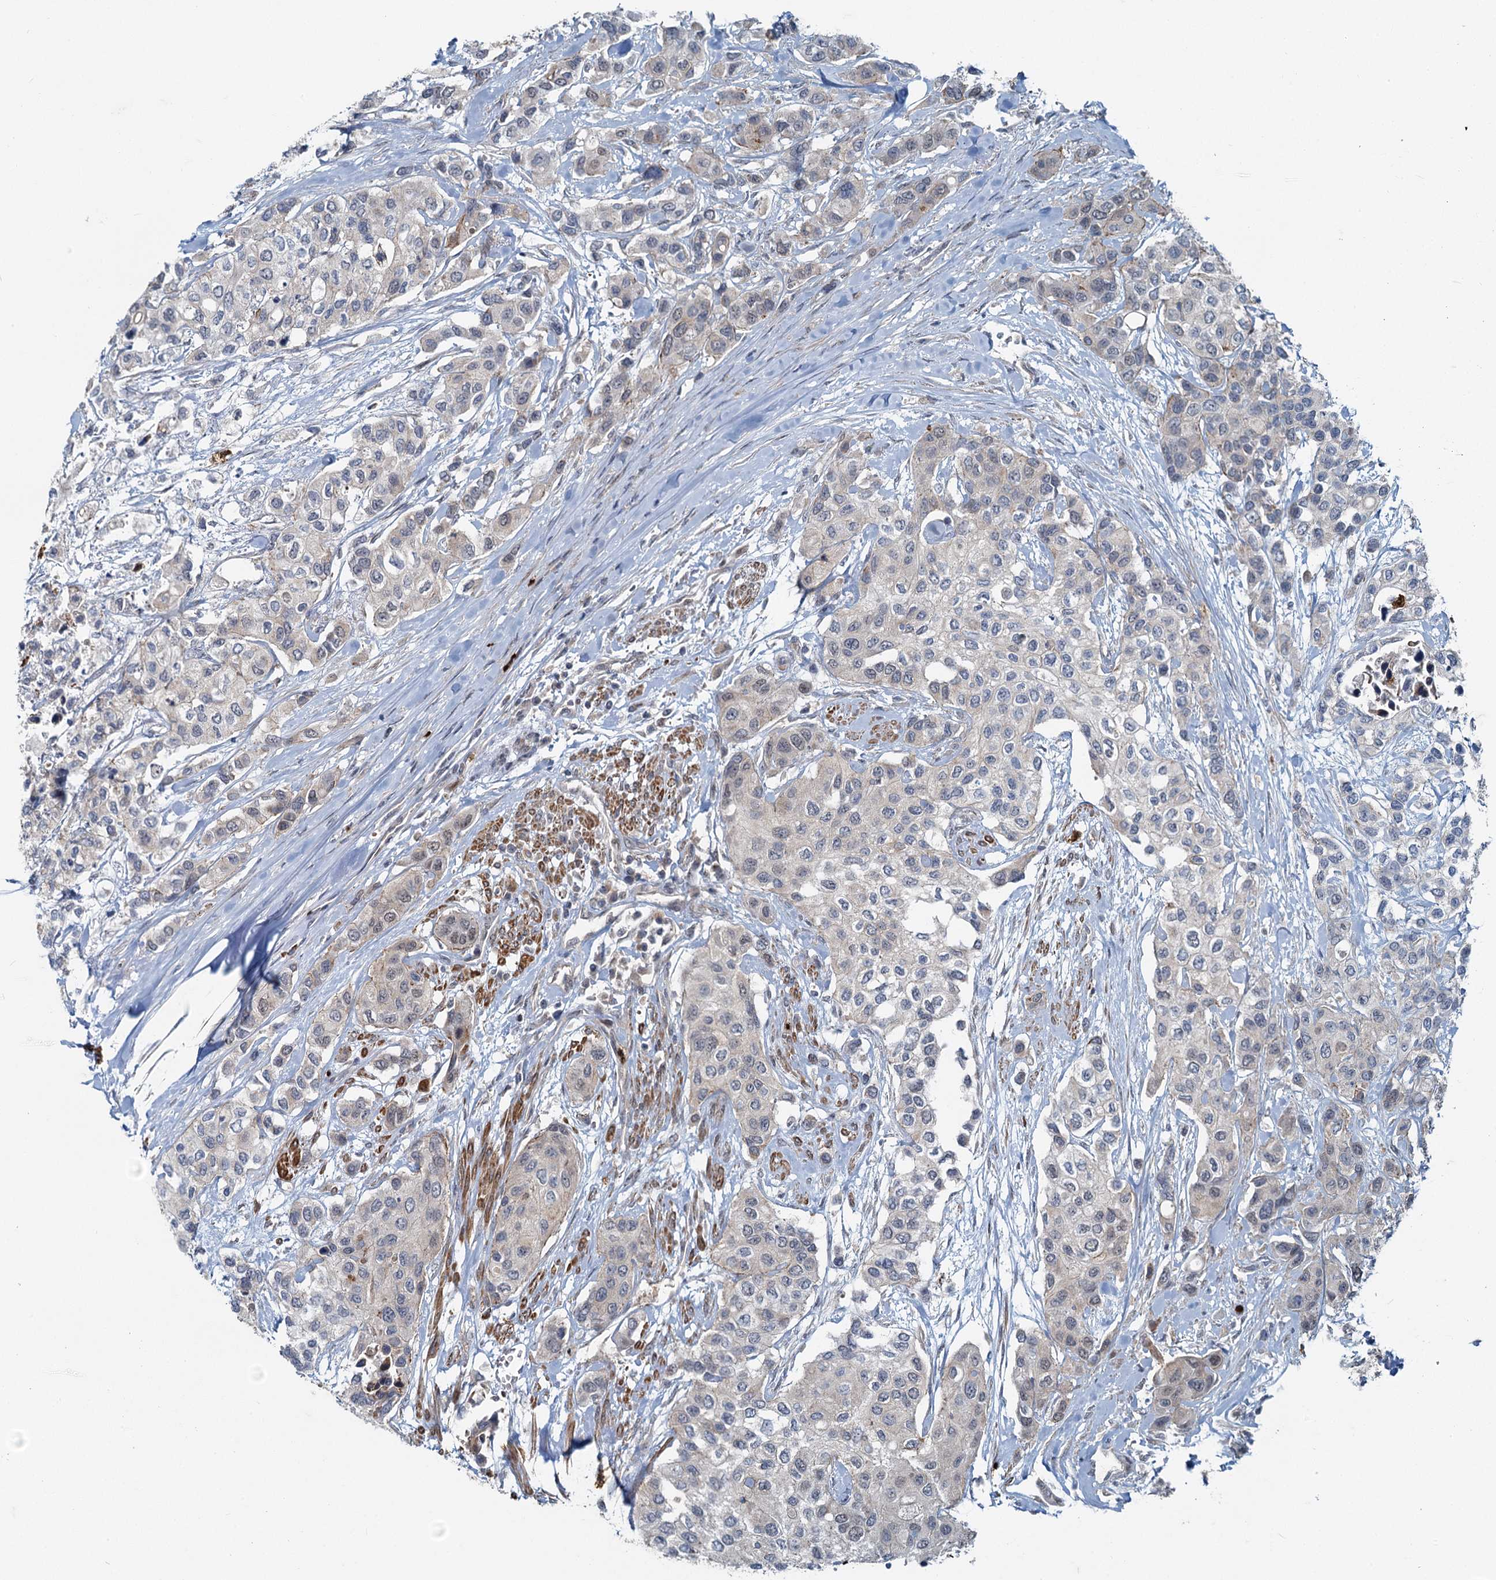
{"staining": {"intensity": "weak", "quantity": "<25%", "location": "cytoplasmic/membranous"}, "tissue": "urothelial cancer", "cell_type": "Tumor cells", "image_type": "cancer", "snomed": [{"axis": "morphology", "description": "Normal tissue, NOS"}, {"axis": "morphology", "description": "Urothelial carcinoma, High grade"}, {"axis": "topography", "description": "Vascular tissue"}, {"axis": "topography", "description": "Urinary bladder"}], "caption": "This is an immunohistochemistry image of urothelial carcinoma (high-grade). There is no expression in tumor cells.", "gene": "ADCY2", "patient": {"sex": "female", "age": 56}}